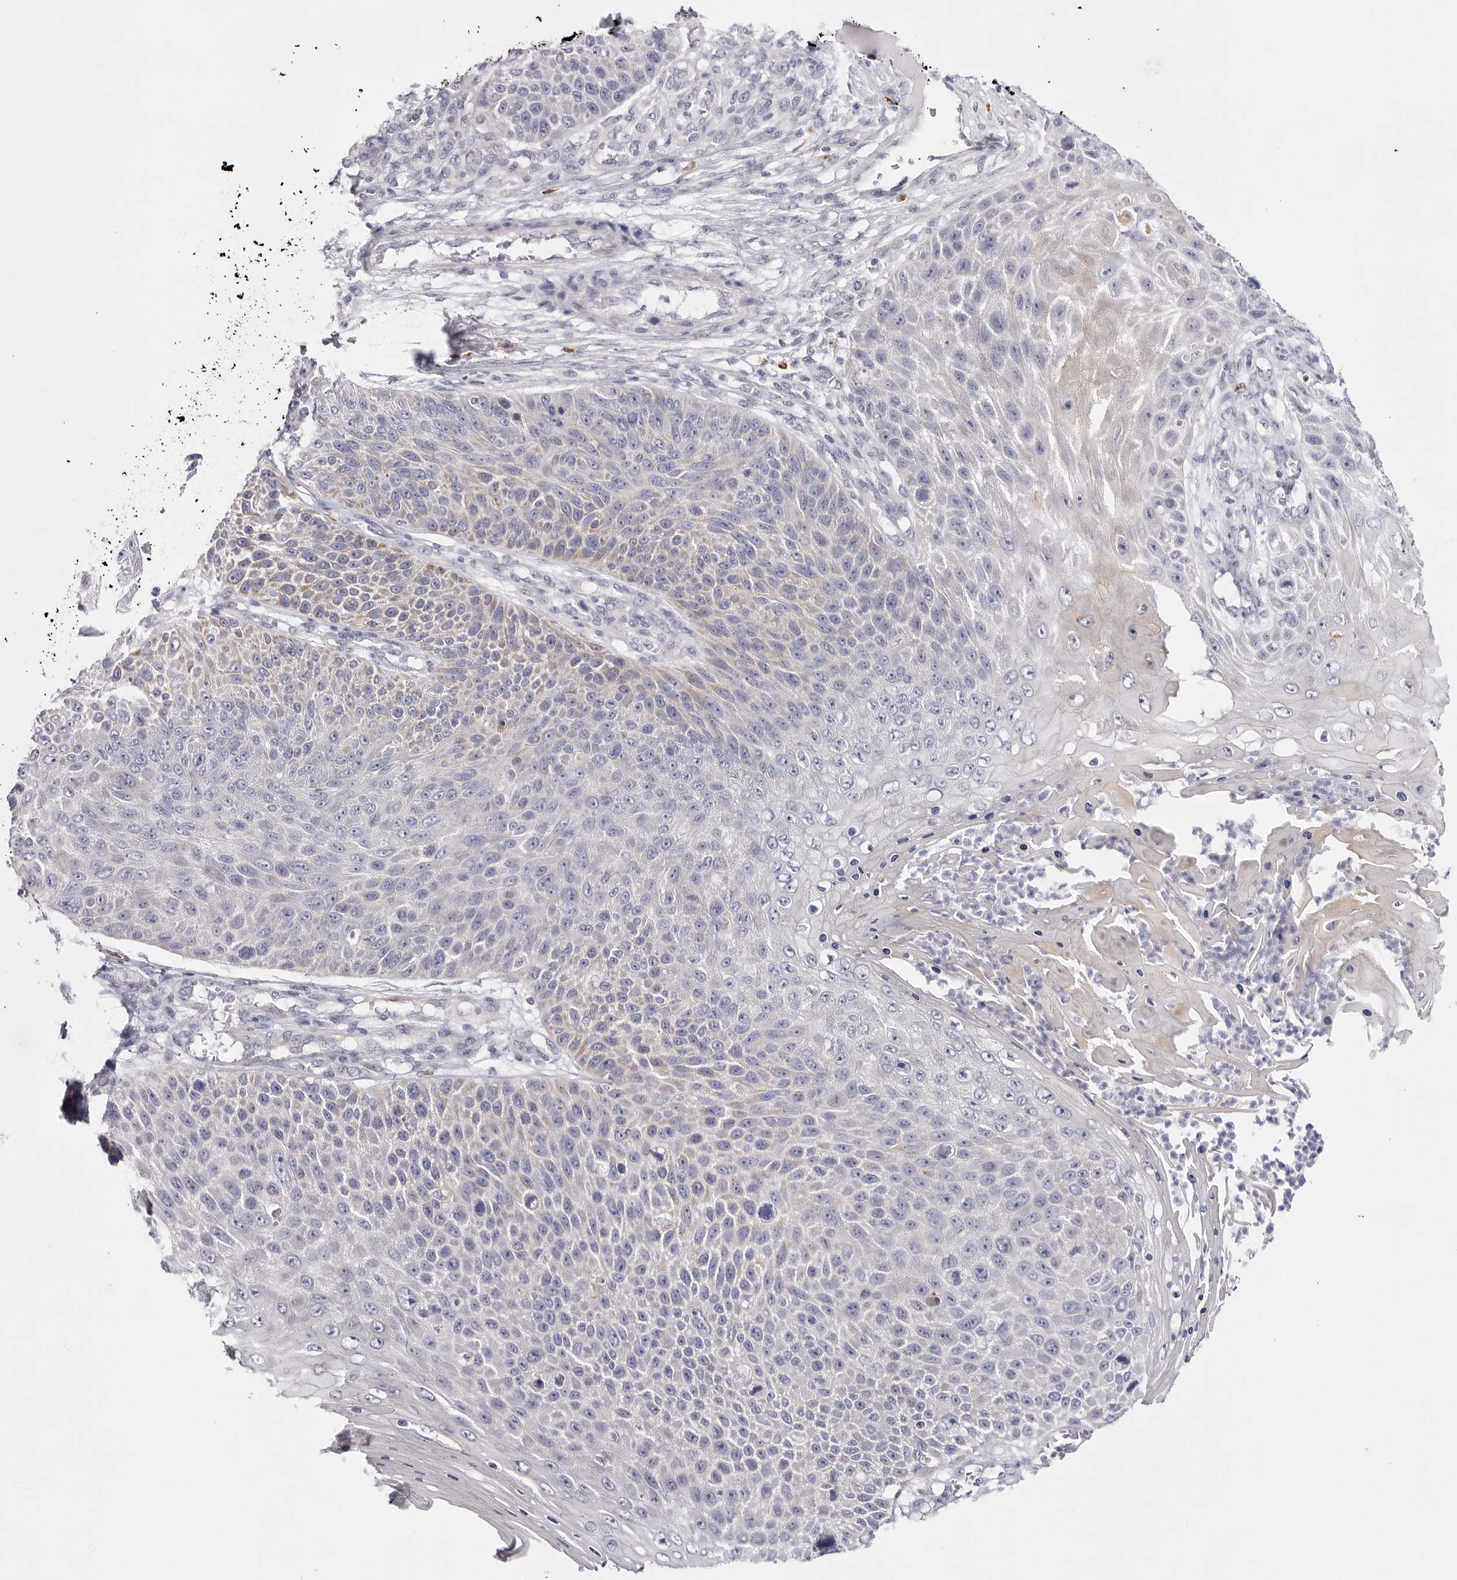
{"staining": {"intensity": "negative", "quantity": "none", "location": "none"}, "tissue": "skin cancer", "cell_type": "Tumor cells", "image_type": "cancer", "snomed": [{"axis": "morphology", "description": "Squamous cell carcinoma, NOS"}, {"axis": "topography", "description": "Skin"}], "caption": "Immunohistochemistry of skin cancer (squamous cell carcinoma) shows no expression in tumor cells. (DAB (3,3'-diaminobenzidine) immunohistochemistry, high magnification).", "gene": "ELP3", "patient": {"sex": "female", "age": 88}}